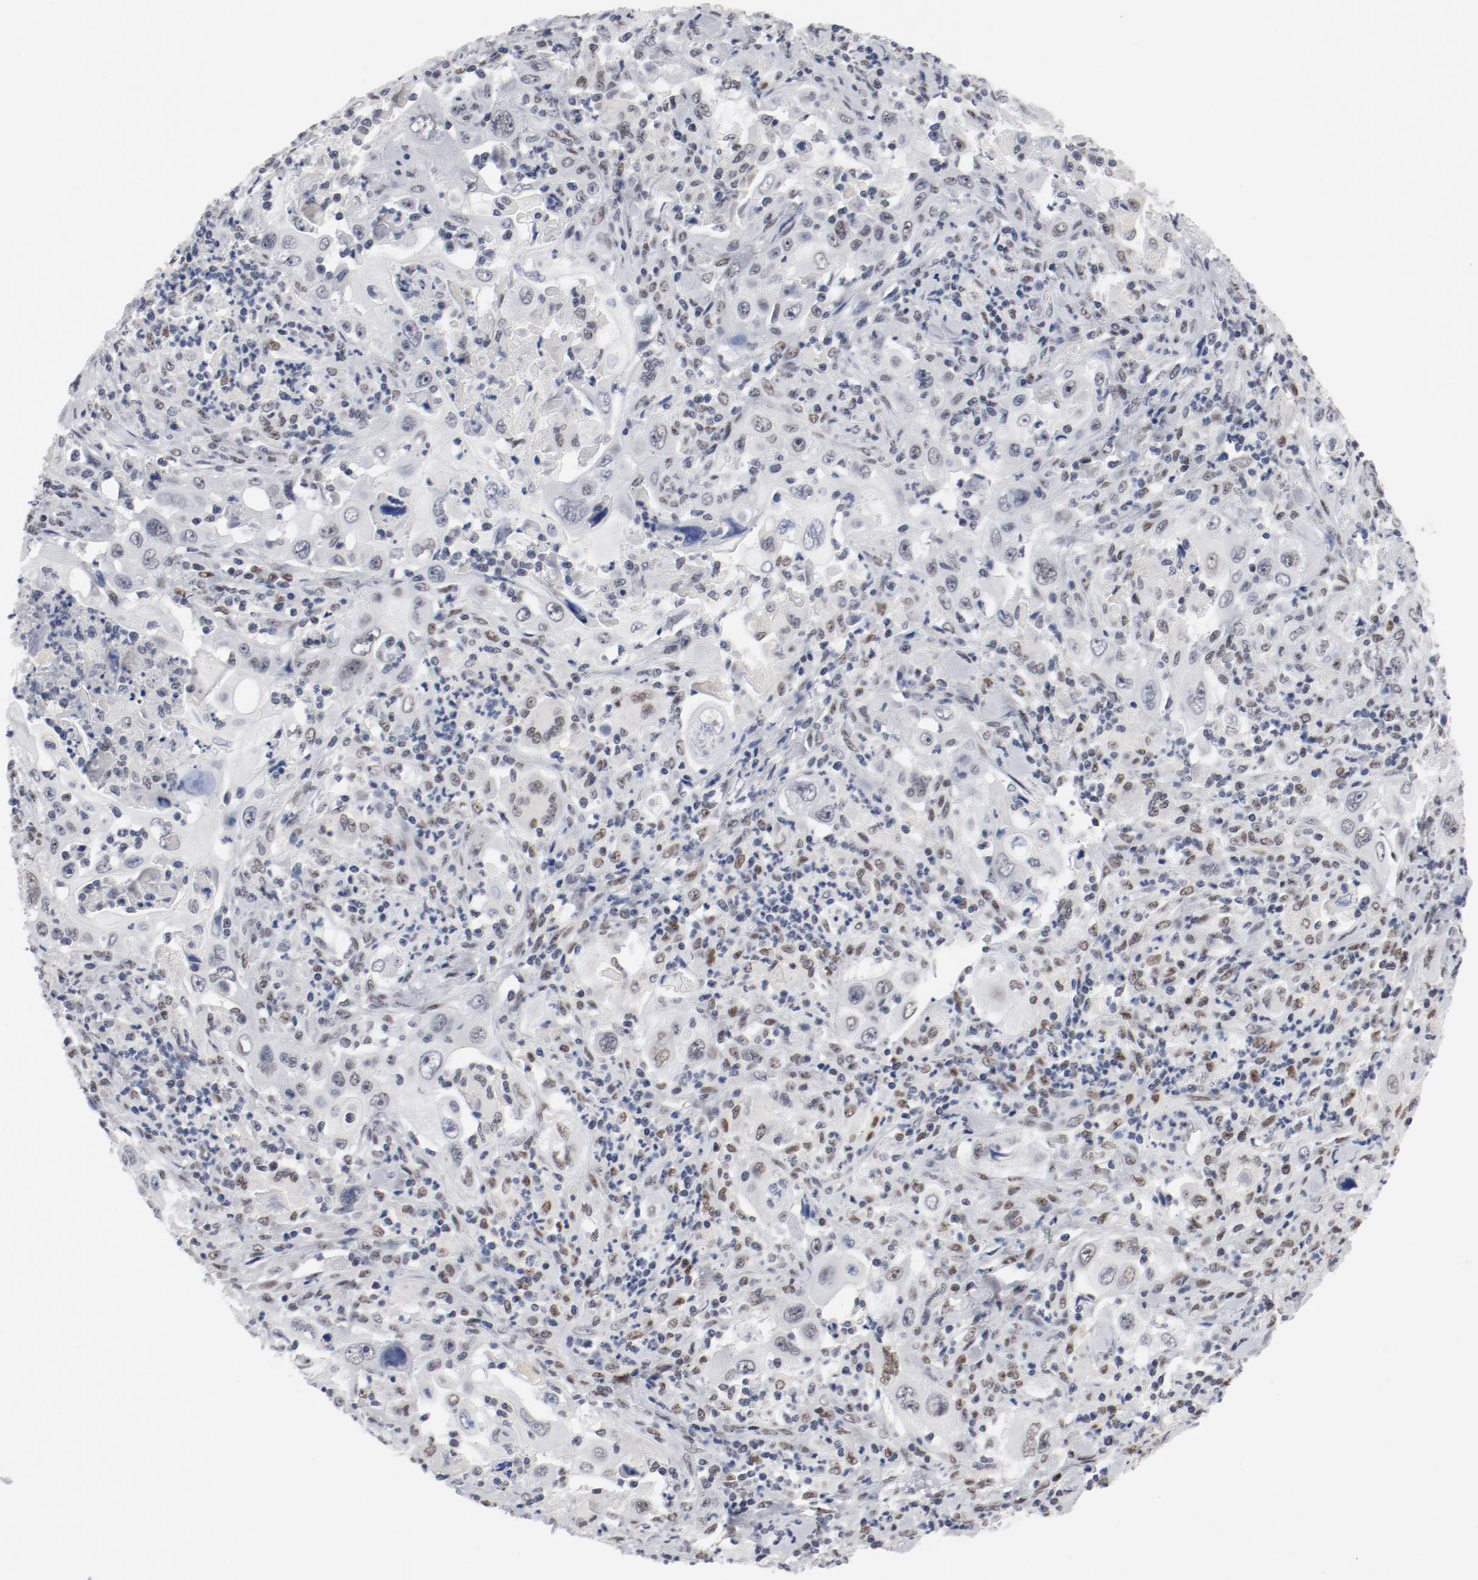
{"staining": {"intensity": "weak", "quantity": "25%-75%", "location": "nuclear"}, "tissue": "pancreatic cancer", "cell_type": "Tumor cells", "image_type": "cancer", "snomed": [{"axis": "morphology", "description": "Adenocarcinoma, NOS"}, {"axis": "topography", "description": "Pancreas"}], "caption": "A brown stain shows weak nuclear expression of a protein in human pancreatic adenocarcinoma tumor cells. (Brightfield microscopy of DAB IHC at high magnification).", "gene": "ARNT", "patient": {"sex": "male", "age": 70}}